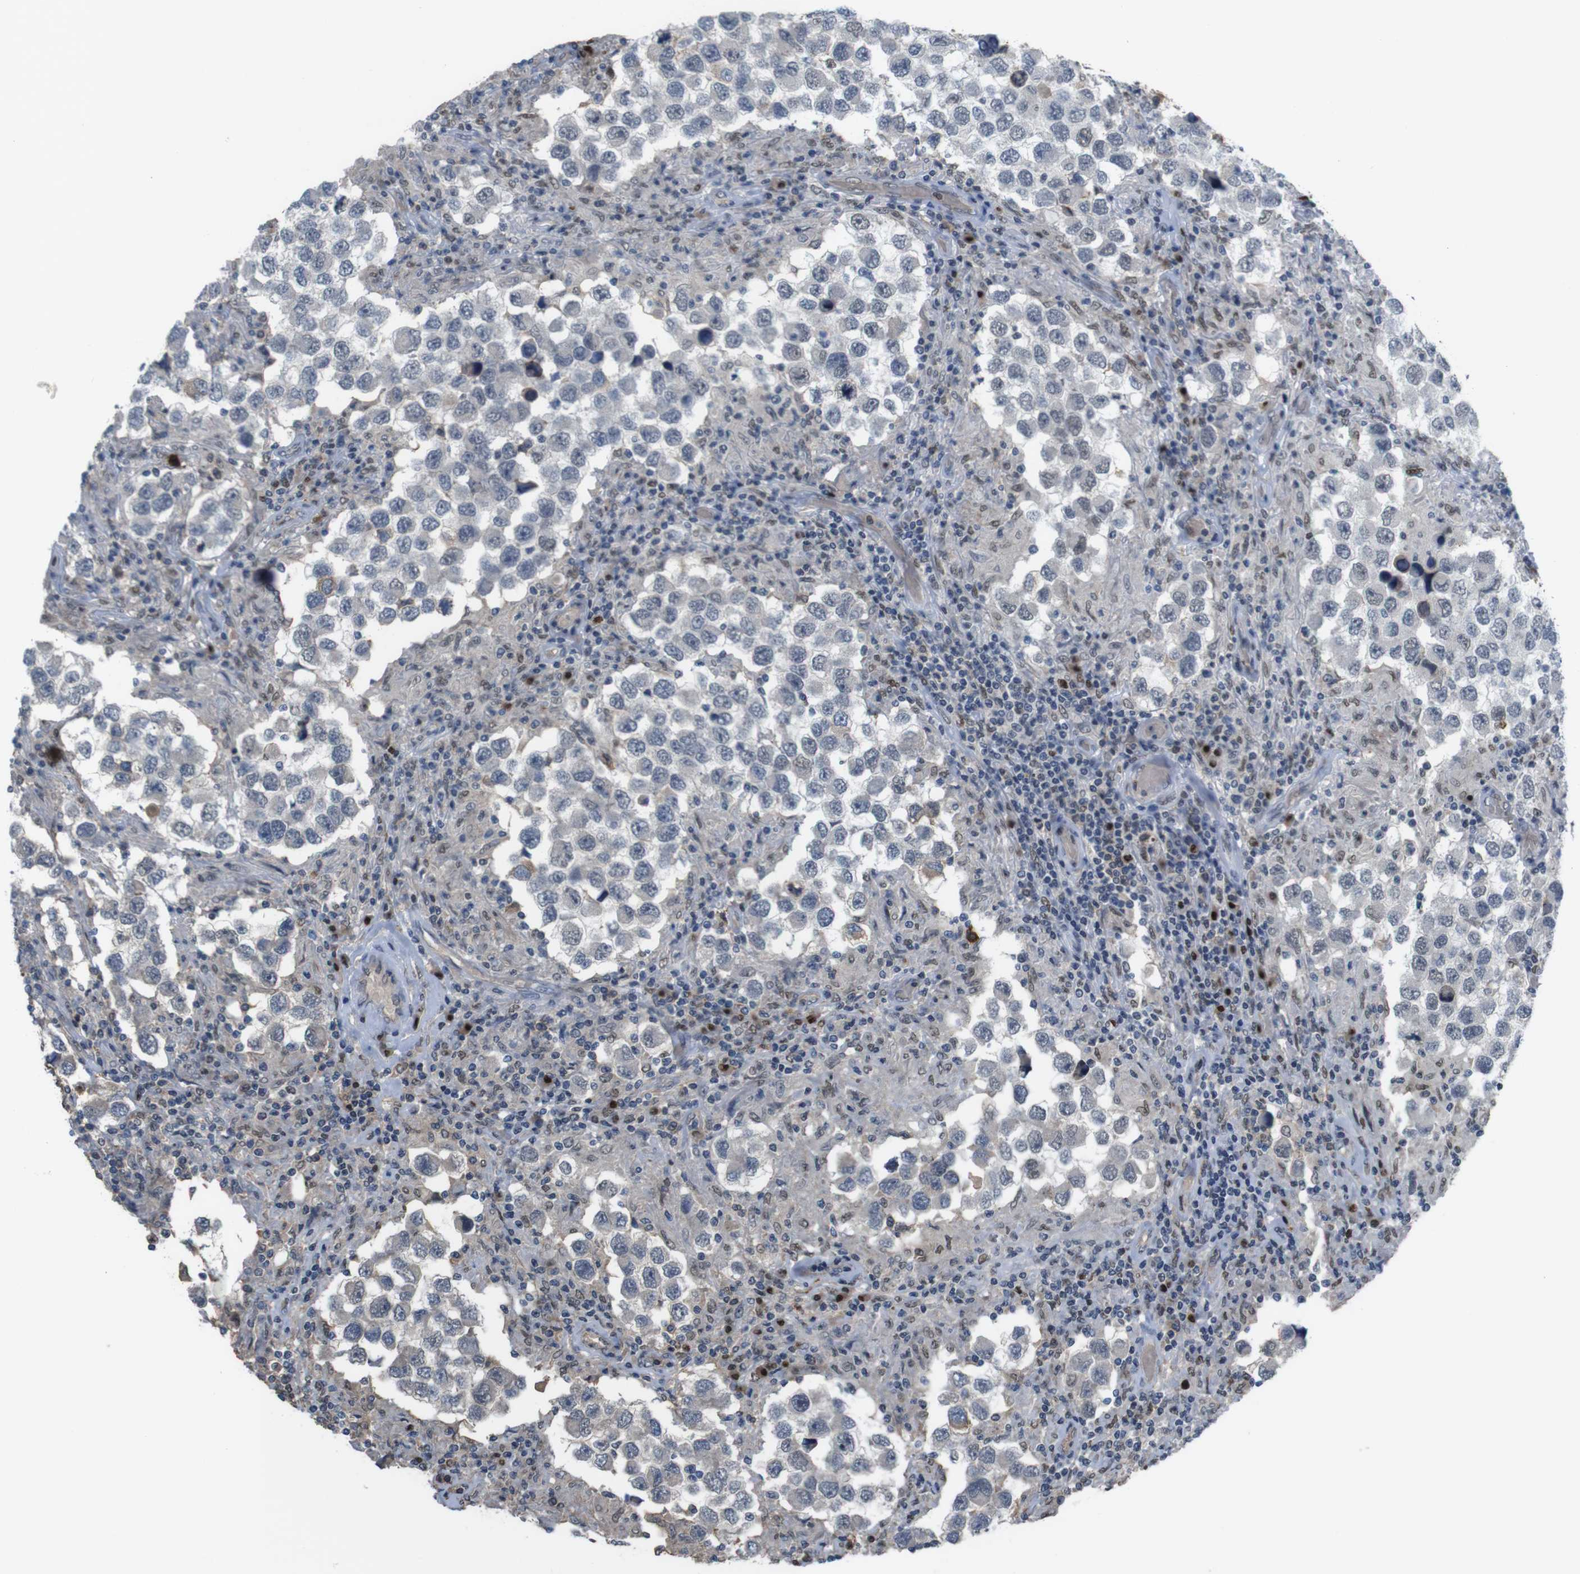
{"staining": {"intensity": "negative", "quantity": "none", "location": "none"}, "tissue": "testis cancer", "cell_type": "Tumor cells", "image_type": "cancer", "snomed": [{"axis": "morphology", "description": "Carcinoma, Embryonal, NOS"}, {"axis": "topography", "description": "Testis"}], "caption": "The micrograph exhibits no staining of tumor cells in testis cancer.", "gene": "SUB1", "patient": {"sex": "male", "age": 21}}